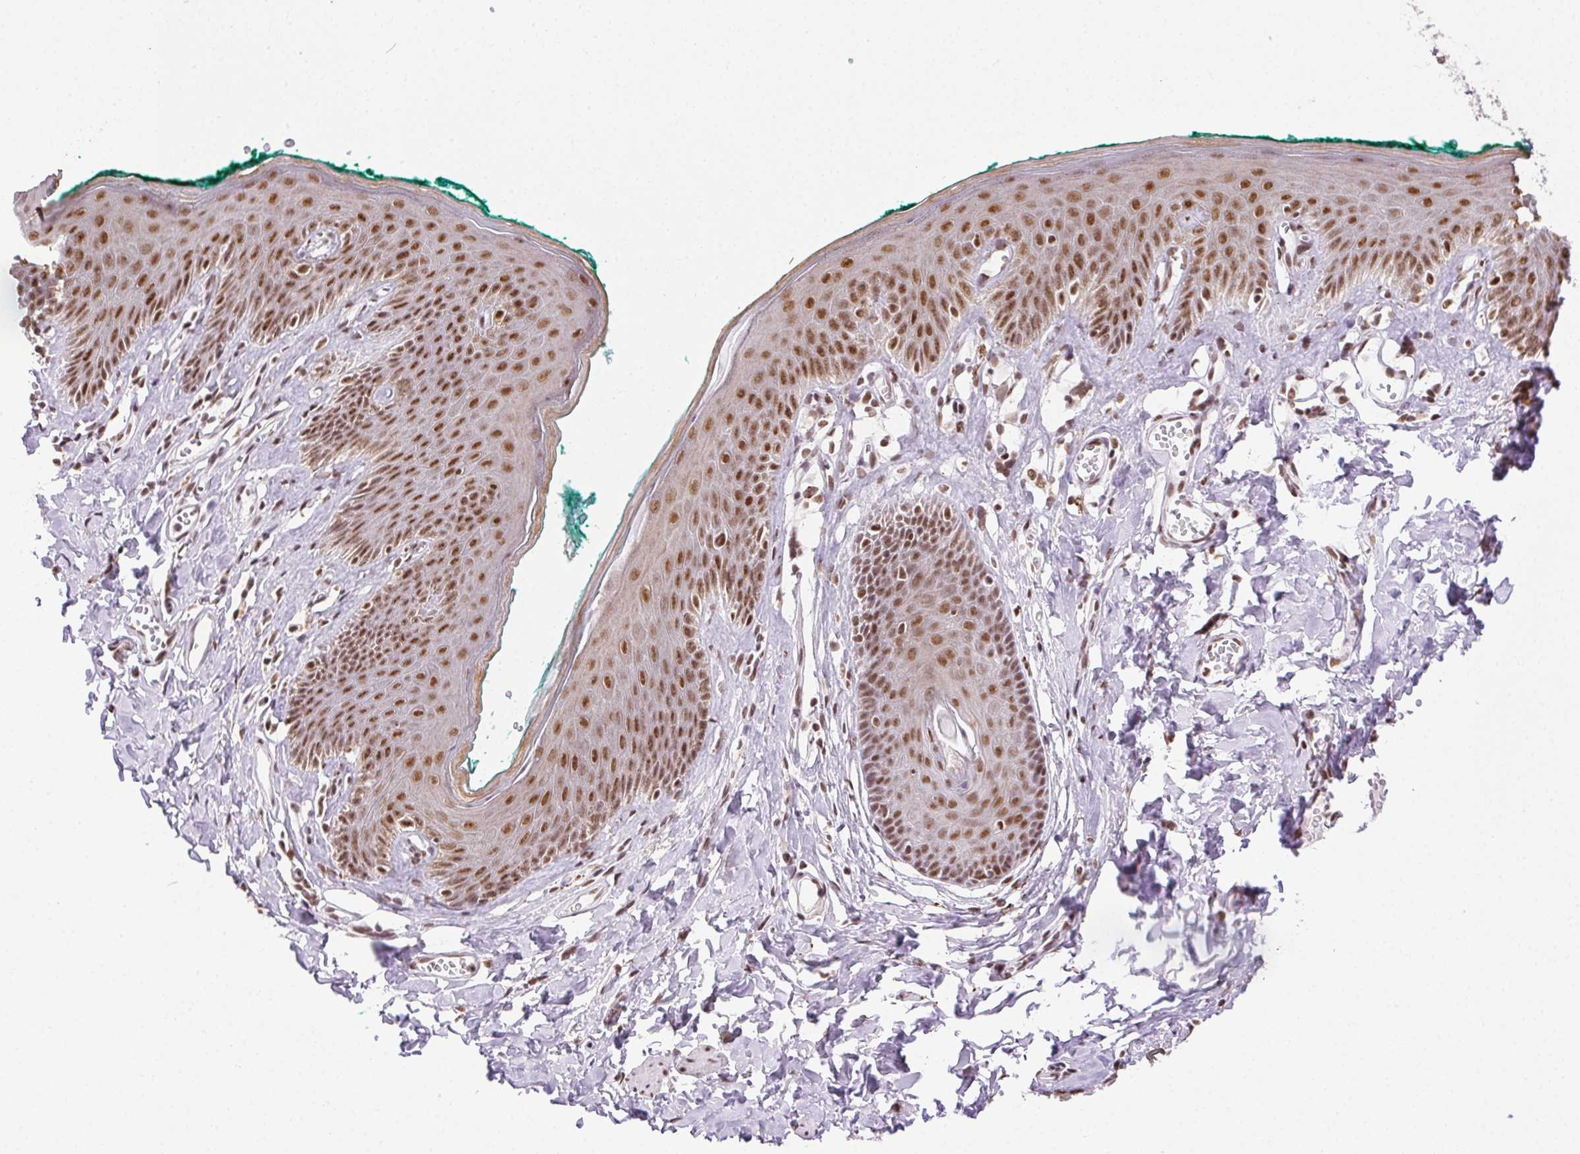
{"staining": {"intensity": "strong", "quantity": ">75%", "location": "nuclear"}, "tissue": "skin", "cell_type": "Epidermal cells", "image_type": "normal", "snomed": [{"axis": "morphology", "description": "Normal tissue, NOS"}, {"axis": "topography", "description": "Vulva"}, {"axis": "topography", "description": "Peripheral nerve tissue"}], "caption": "Immunohistochemistry image of normal skin: skin stained using immunohistochemistry (IHC) reveals high levels of strong protein expression localized specifically in the nuclear of epidermal cells, appearing as a nuclear brown color.", "gene": "TRA2B", "patient": {"sex": "female", "age": 66}}